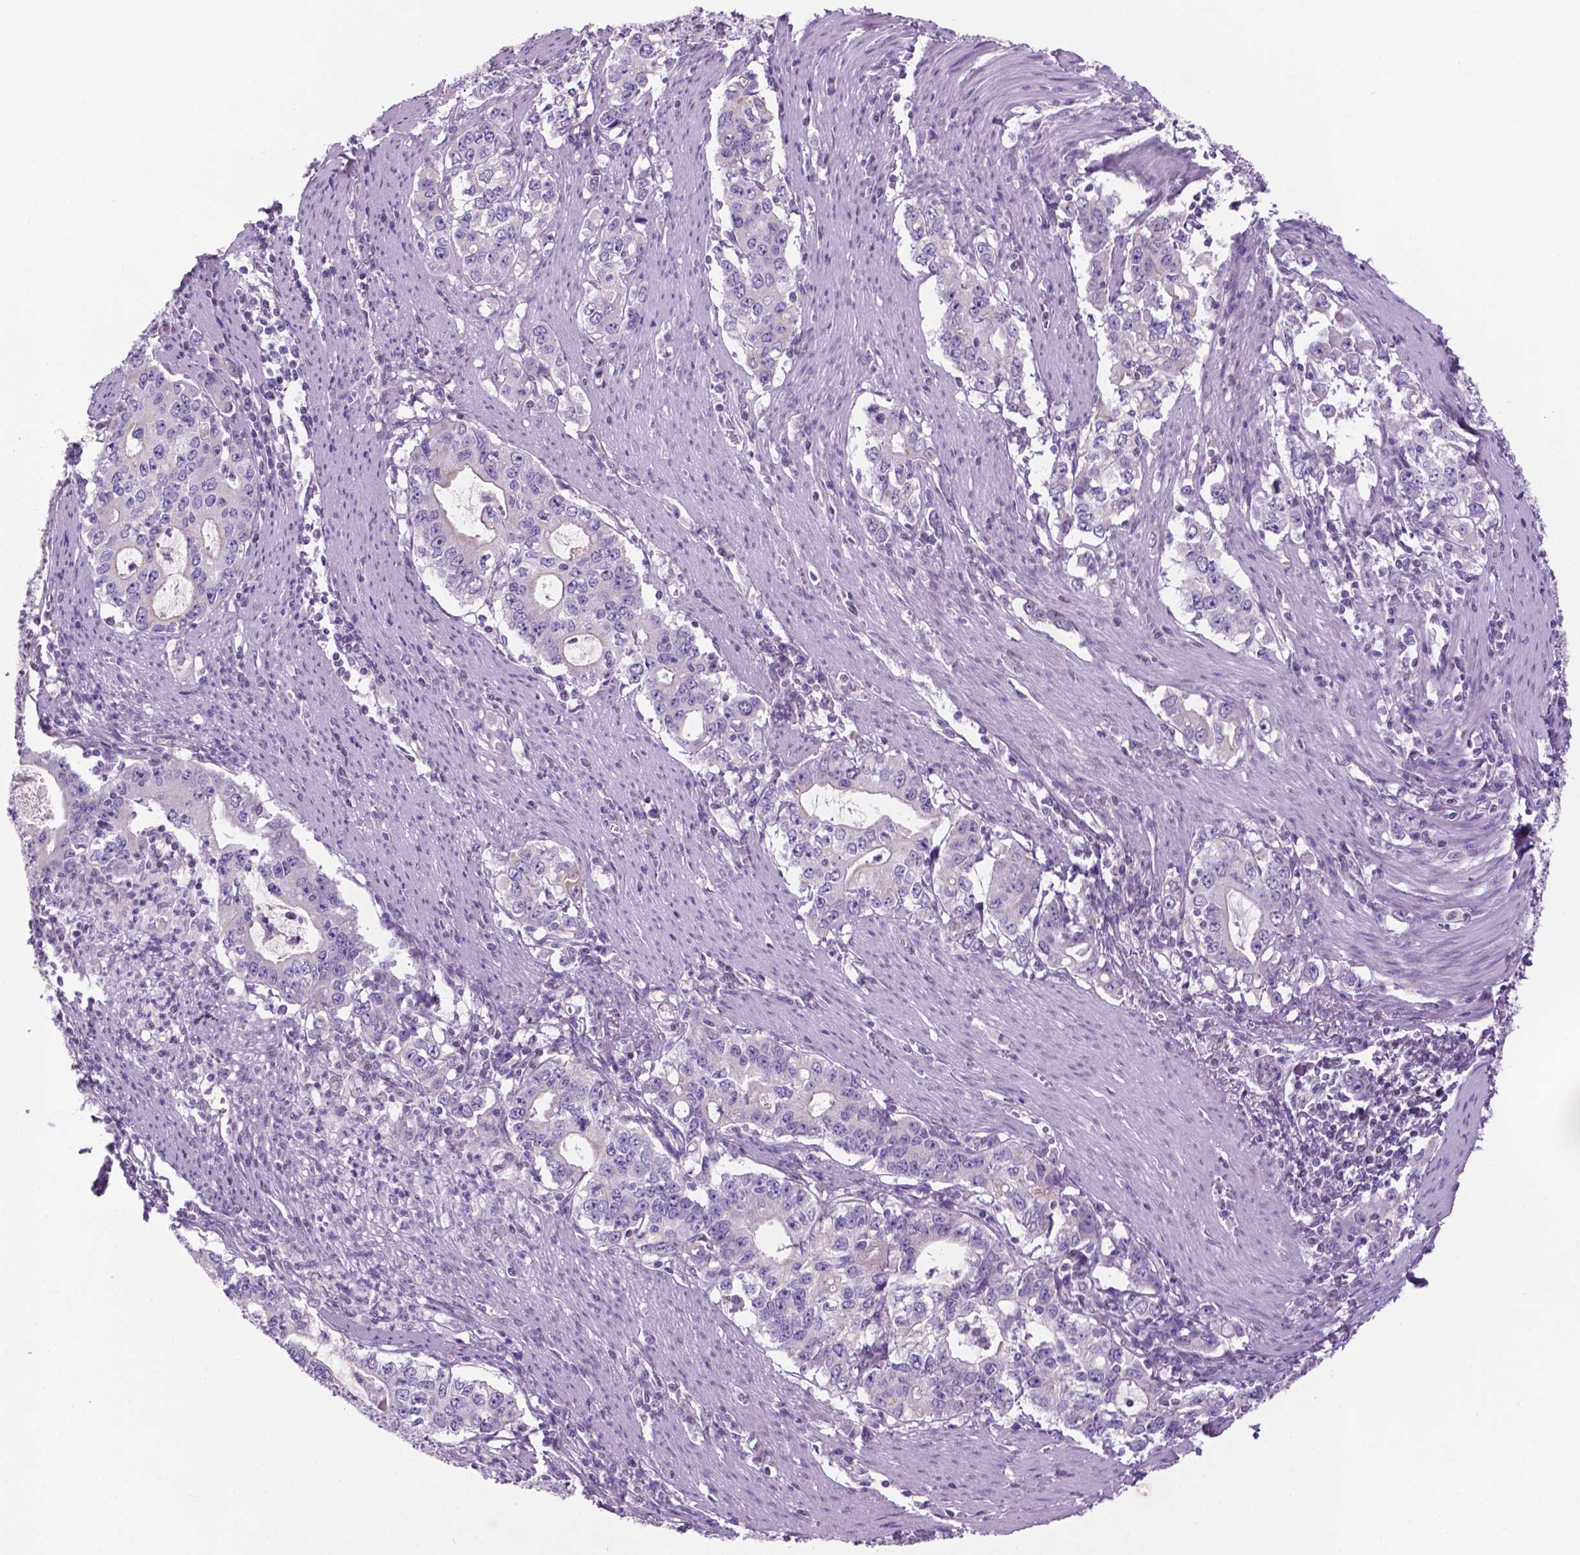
{"staining": {"intensity": "weak", "quantity": "<25%", "location": "cytoplasmic/membranous"}, "tissue": "stomach cancer", "cell_type": "Tumor cells", "image_type": "cancer", "snomed": [{"axis": "morphology", "description": "Adenocarcinoma, NOS"}, {"axis": "topography", "description": "Stomach, lower"}], "caption": "Tumor cells show no significant protein positivity in stomach cancer.", "gene": "FAM50B", "patient": {"sex": "female", "age": 72}}